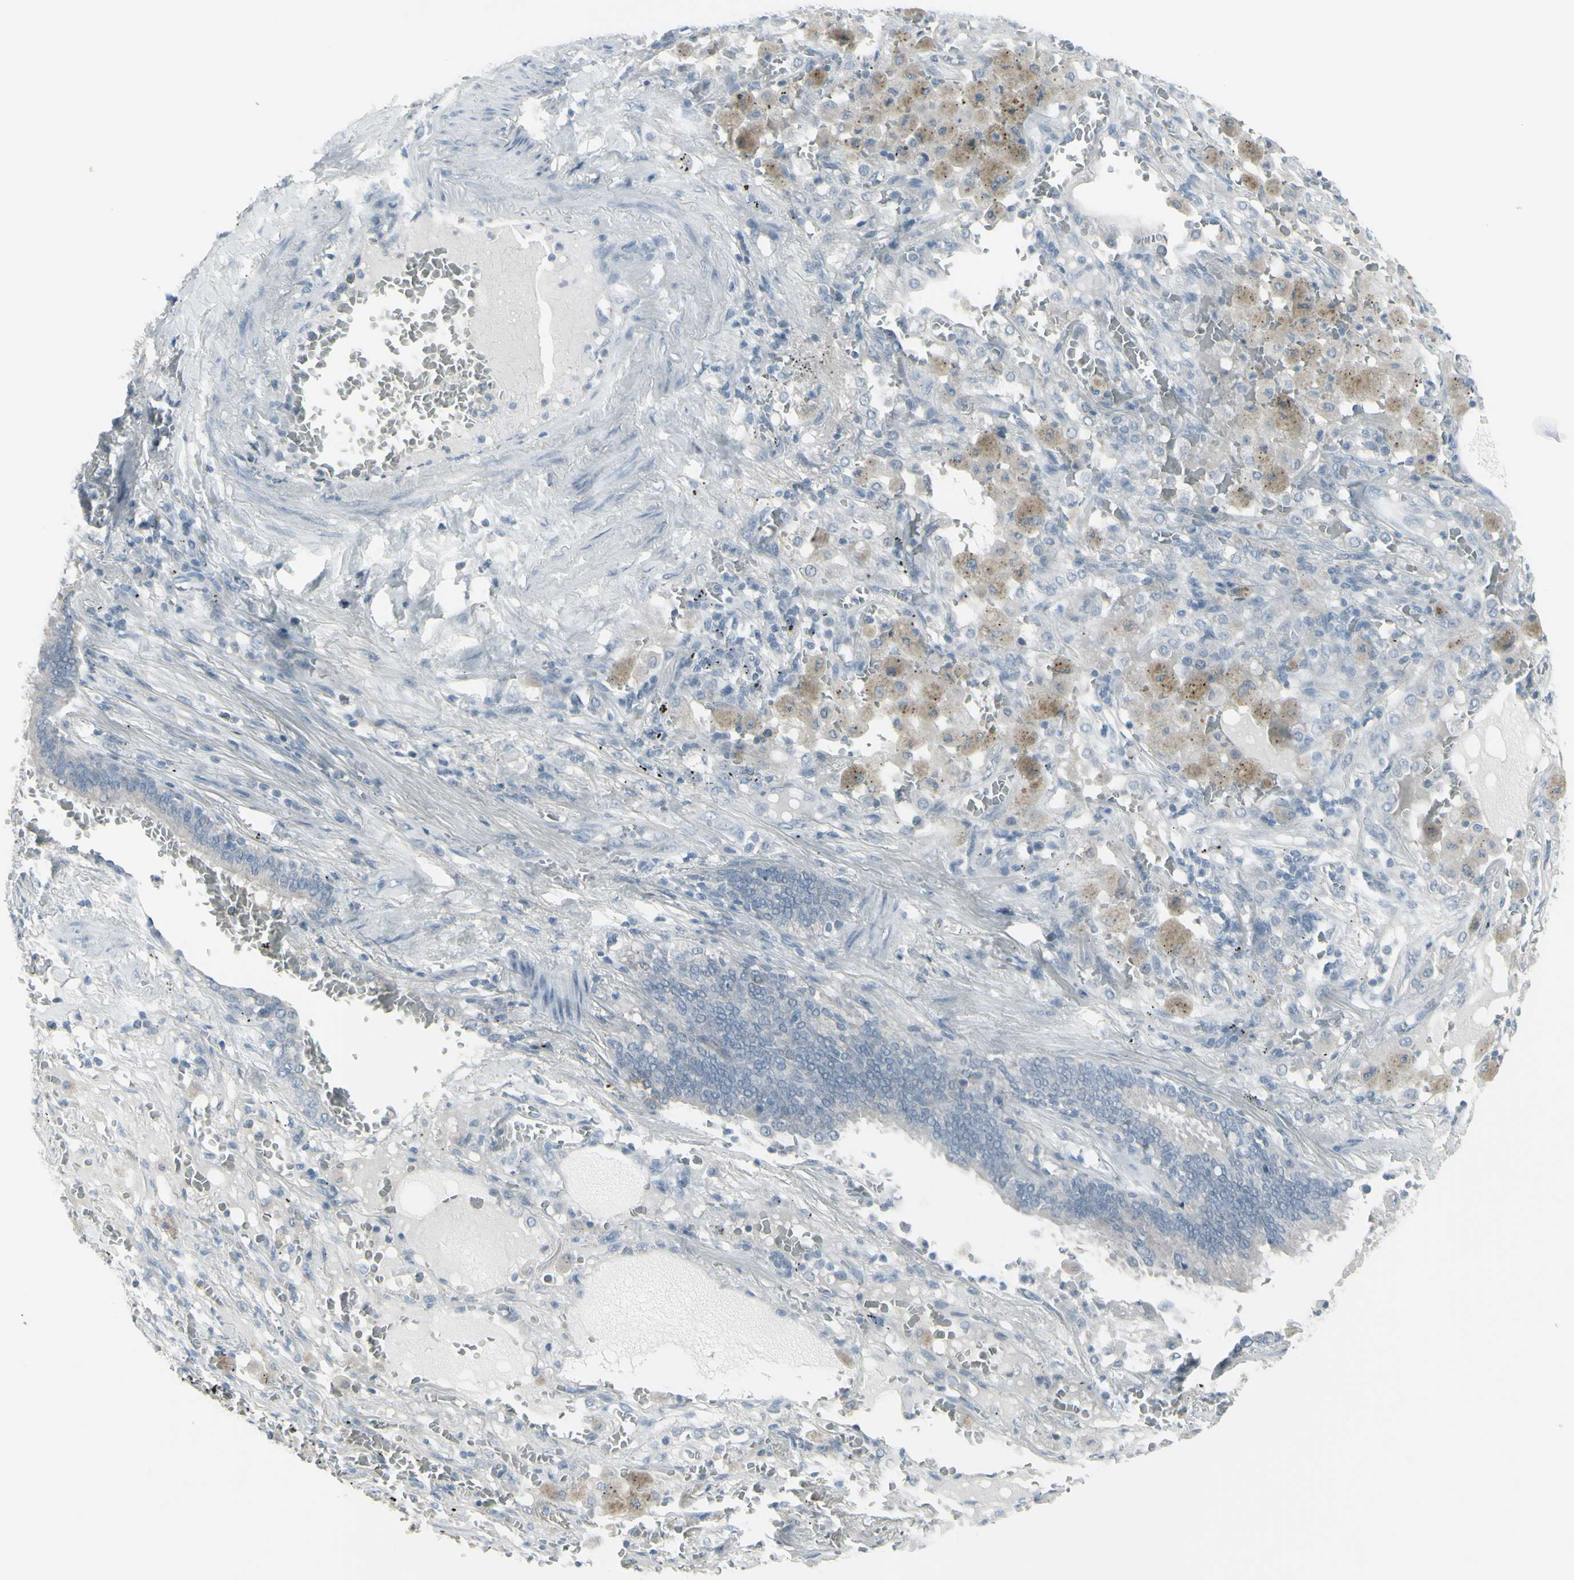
{"staining": {"intensity": "weak", "quantity": "<25%", "location": "cytoplasmic/membranous"}, "tissue": "lung cancer", "cell_type": "Tumor cells", "image_type": "cancer", "snomed": [{"axis": "morphology", "description": "Squamous cell carcinoma, NOS"}, {"axis": "topography", "description": "Lung"}], "caption": "IHC of lung squamous cell carcinoma reveals no expression in tumor cells.", "gene": "RAB3A", "patient": {"sex": "male", "age": 57}}